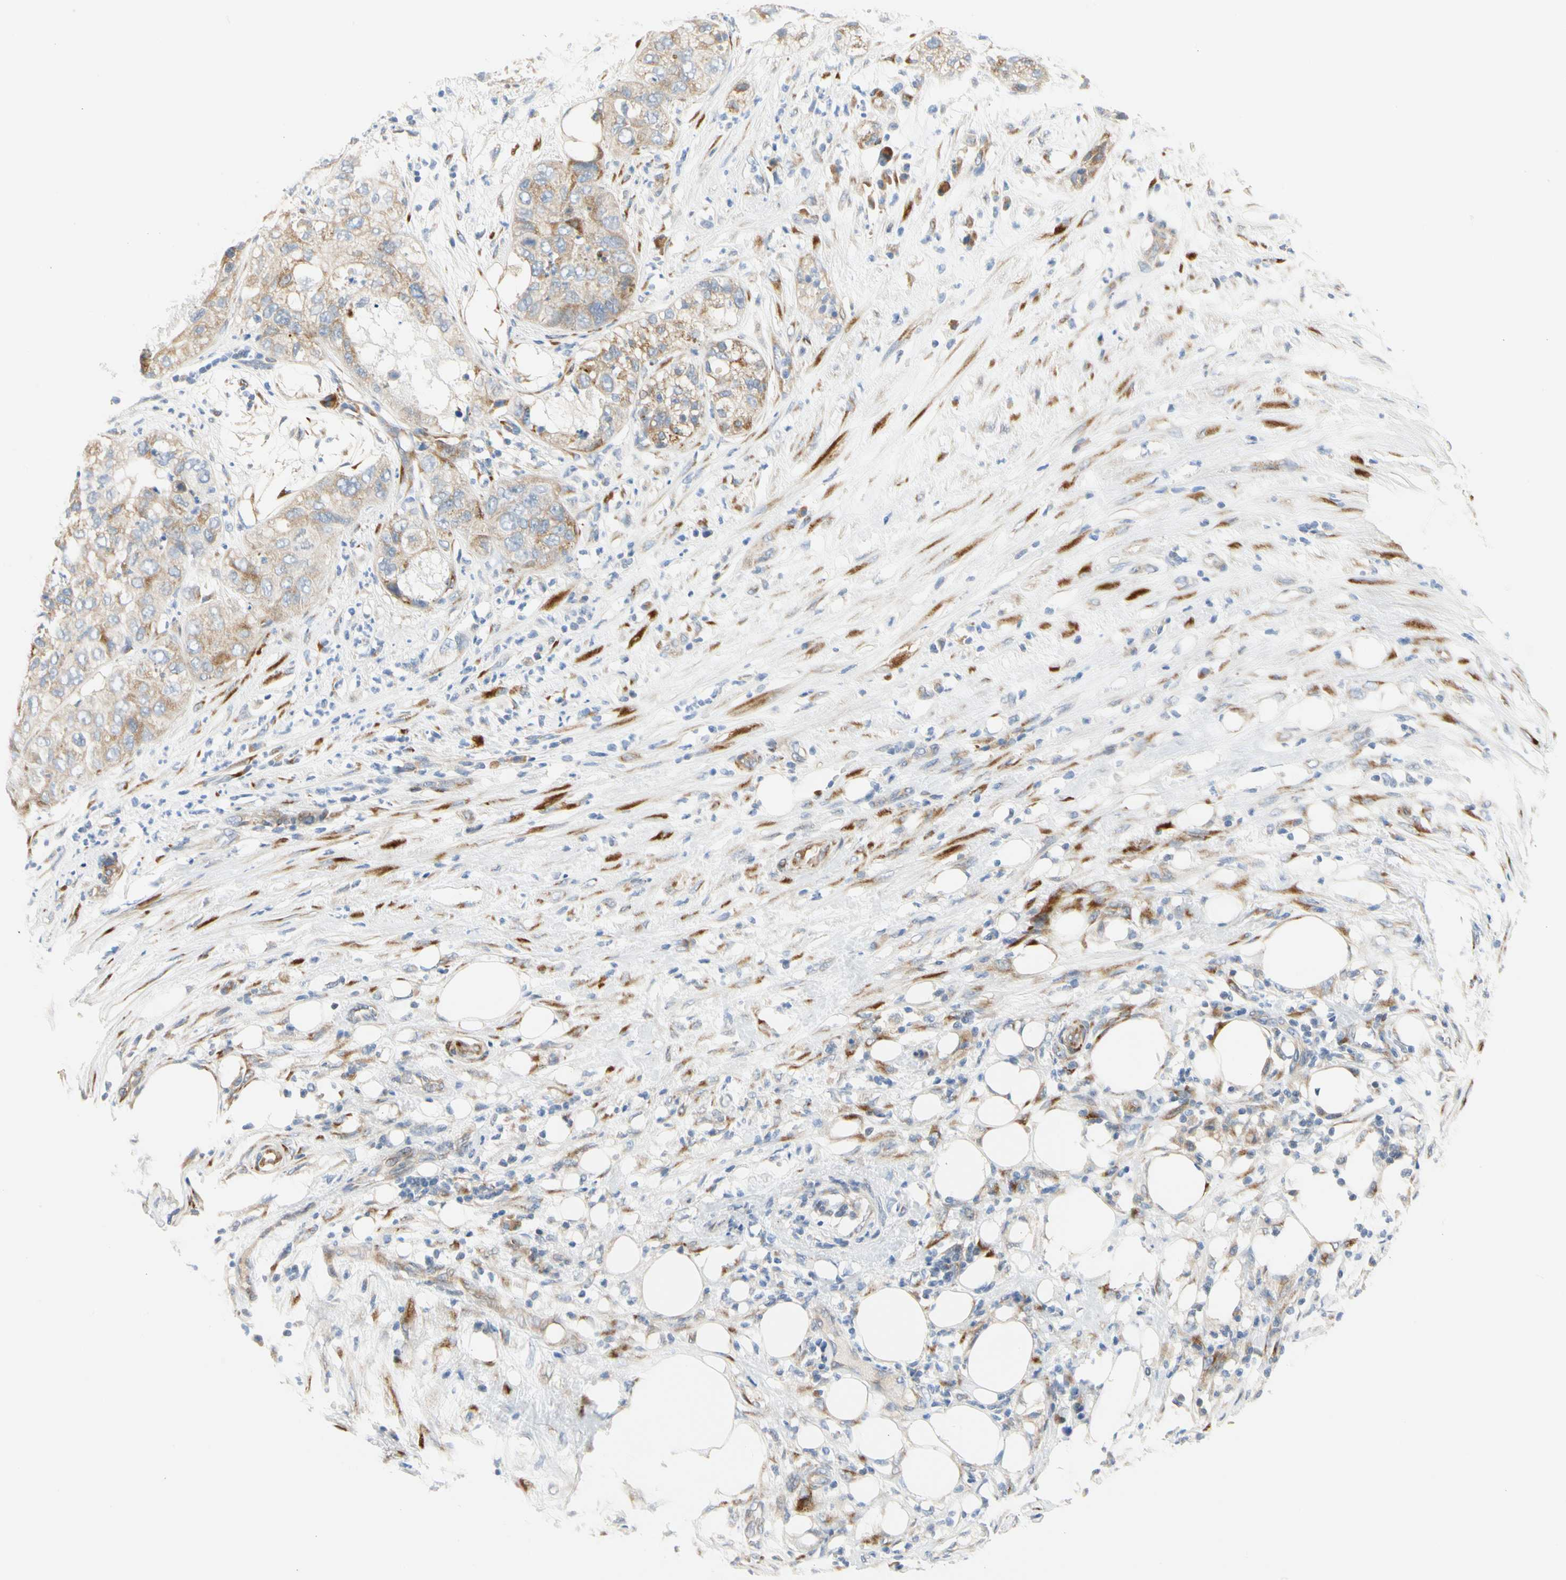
{"staining": {"intensity": "weak", "quantity": ">75%", "location": "cytoplasmic/membranous"}, "tissue": "pancreatic cancer", "cell_type": "Tumor cells", "image_type": "cancer", "snomed": [{"axis": "morphology", "description": "Adenocarcinoma, NOS"}, {"axis": "topography", "description": "Pancreas"}], "caption": "Immunohistochemical staining of adenocarcinoma (pancreatic) reveals low levels of weak cytoplasmic/membranous protein expression in about >75% of tumor cells.", "gene": "ZNF236", "patient": {"sex": "female", "age": 78}}